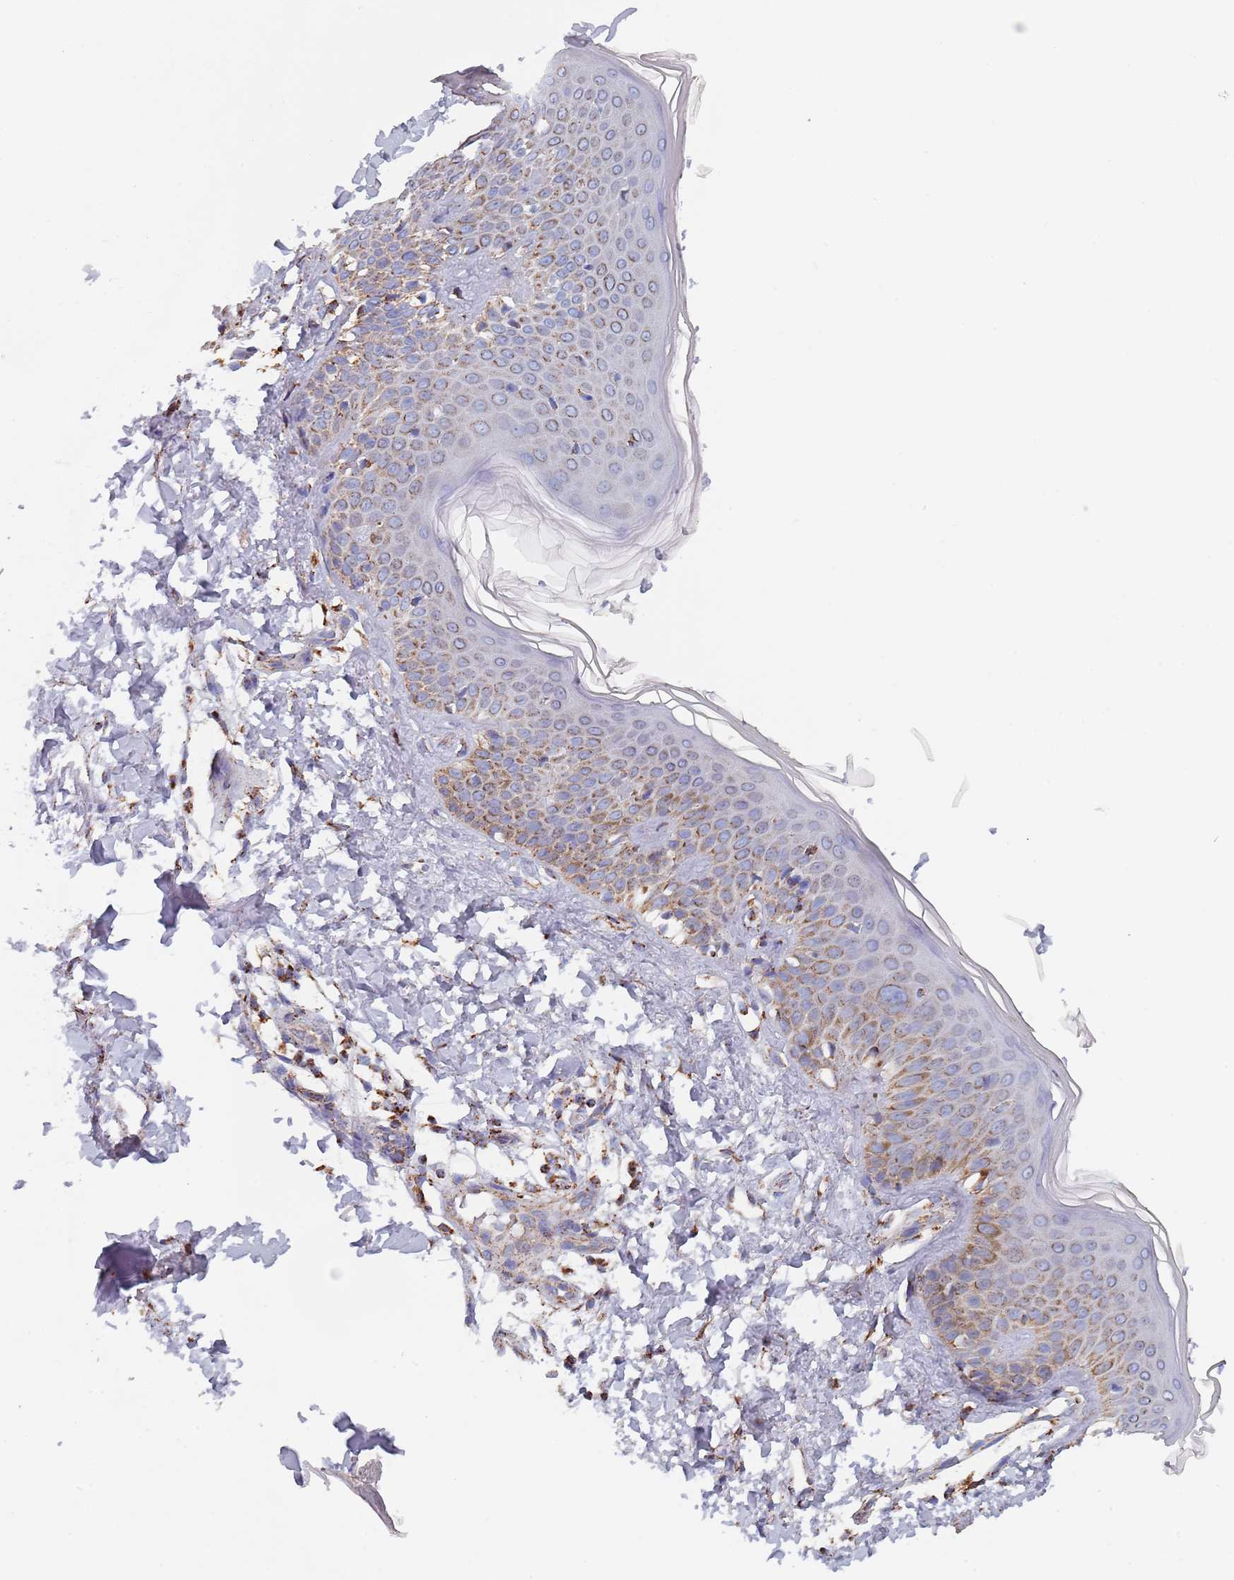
{"staining": {"intensity": "moderate", "quantity": ">75%", "location": "cytoplasmic/membranous"}, "tissue": "skin", "cell_type": "Fibroblasts", "image_type": "normal", "snomed": [{"axis": "morphology", "description": "Normal tissue, NOS"}, {"axis": "topography", "description": "Skin"}], "caption": "Protein staining demonstrates moderate cytoplasmic/membranous positivity in about >75% of fibroblasts in normal skin. (DAB (3,3'-diaminobenzidine) = brown stain, brightfield microscopy at high magnification).", "gene": "PGP", "patient": {"sex": "male", "age": 37}}